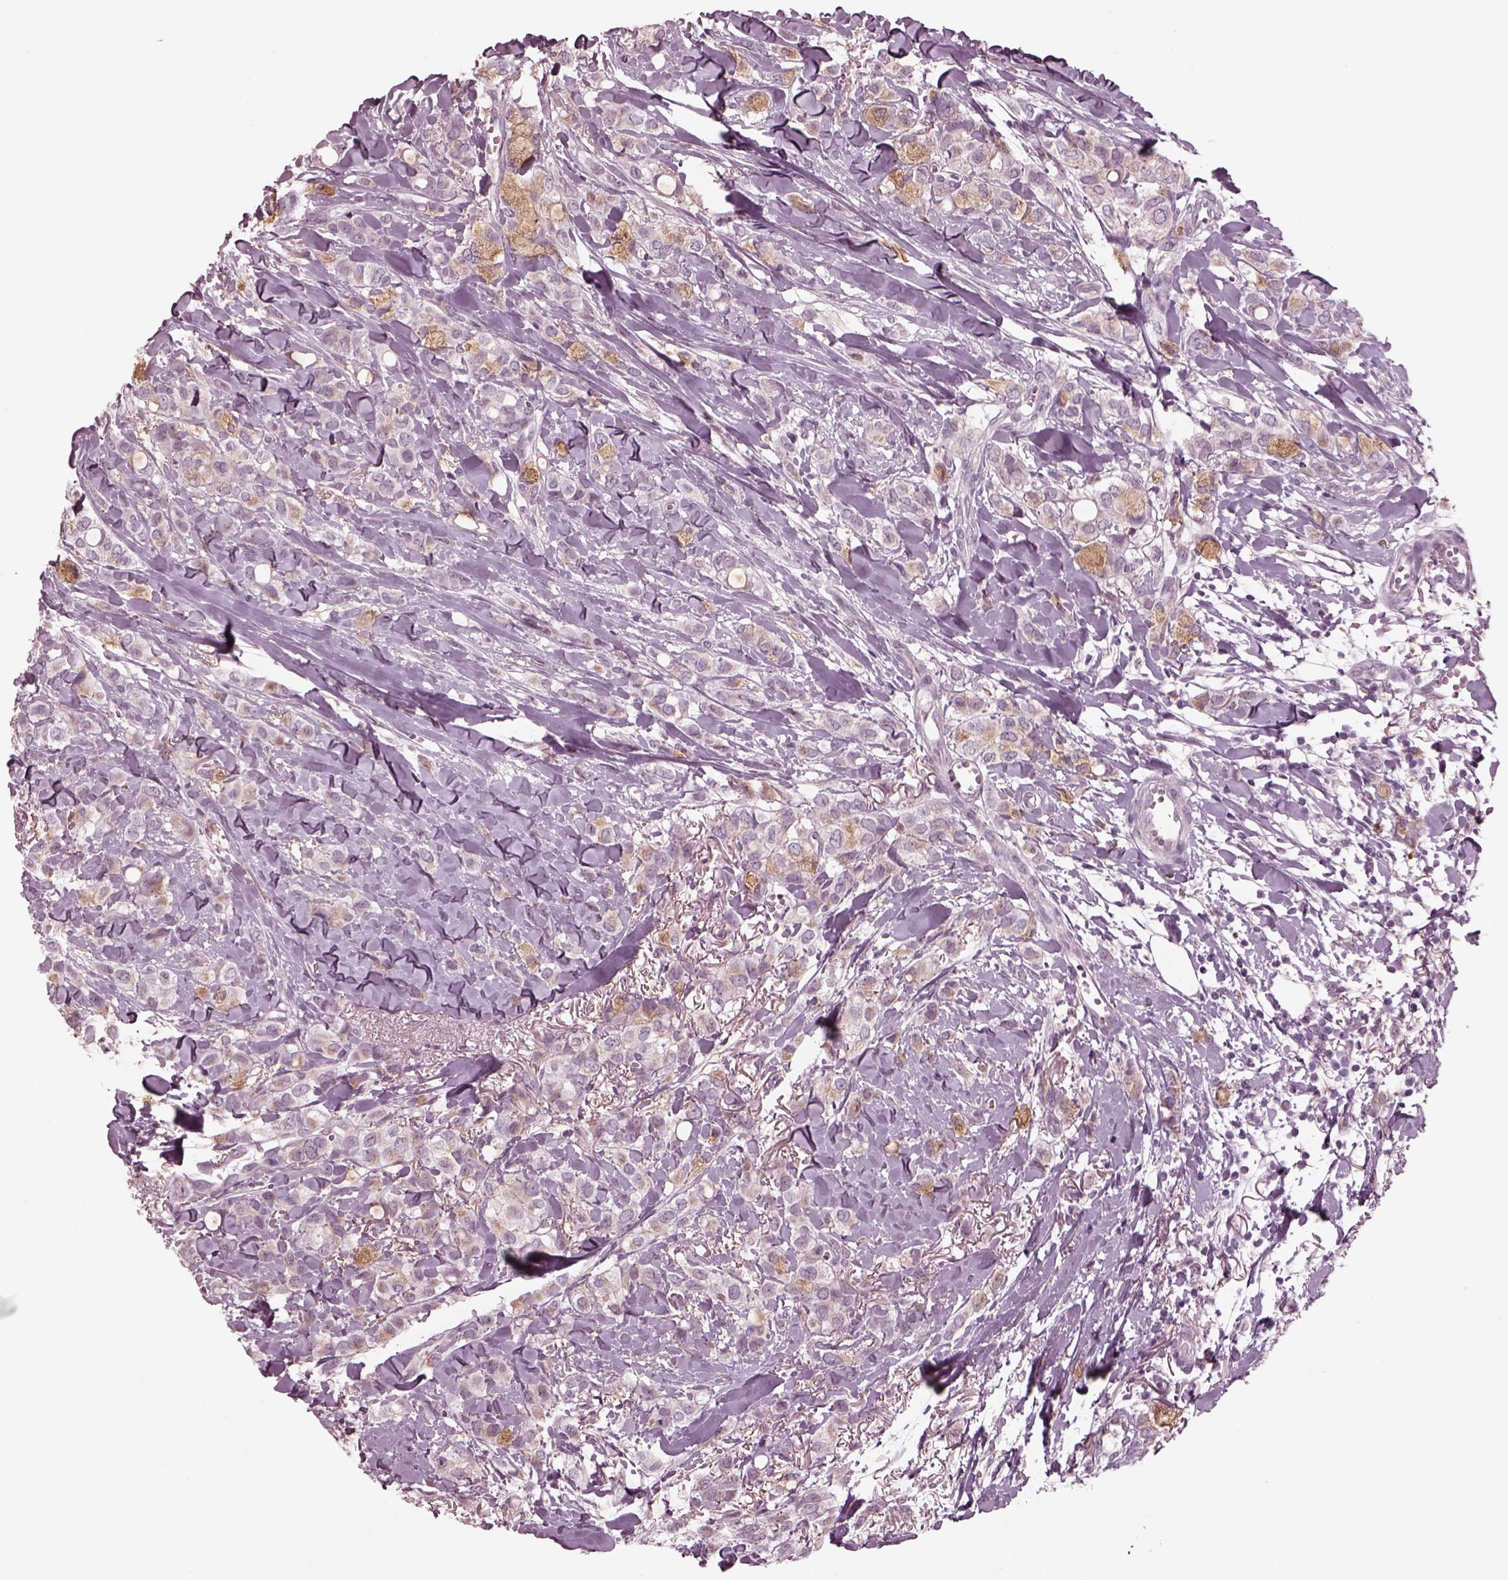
{"staining": {"intensity": "weak", "quantity": "<25%", "location": "cytoplasmic/membranous"}, "tissue": "breast cancer", "cell_type": "Tumor cells", "image_type": "cancer", "snomed": [{"axis": "morphology", "description": "Duct carcinoma"}, {"axis": "topography", "description": "Breast"}], "caption": "Immunohistochemistry (IHC) of human breast infiltrating ductal carcinoma reveals no positivity in tumor cells.", "gene": "CELSR3", "patient": {"sex": "female", "age": 85}}